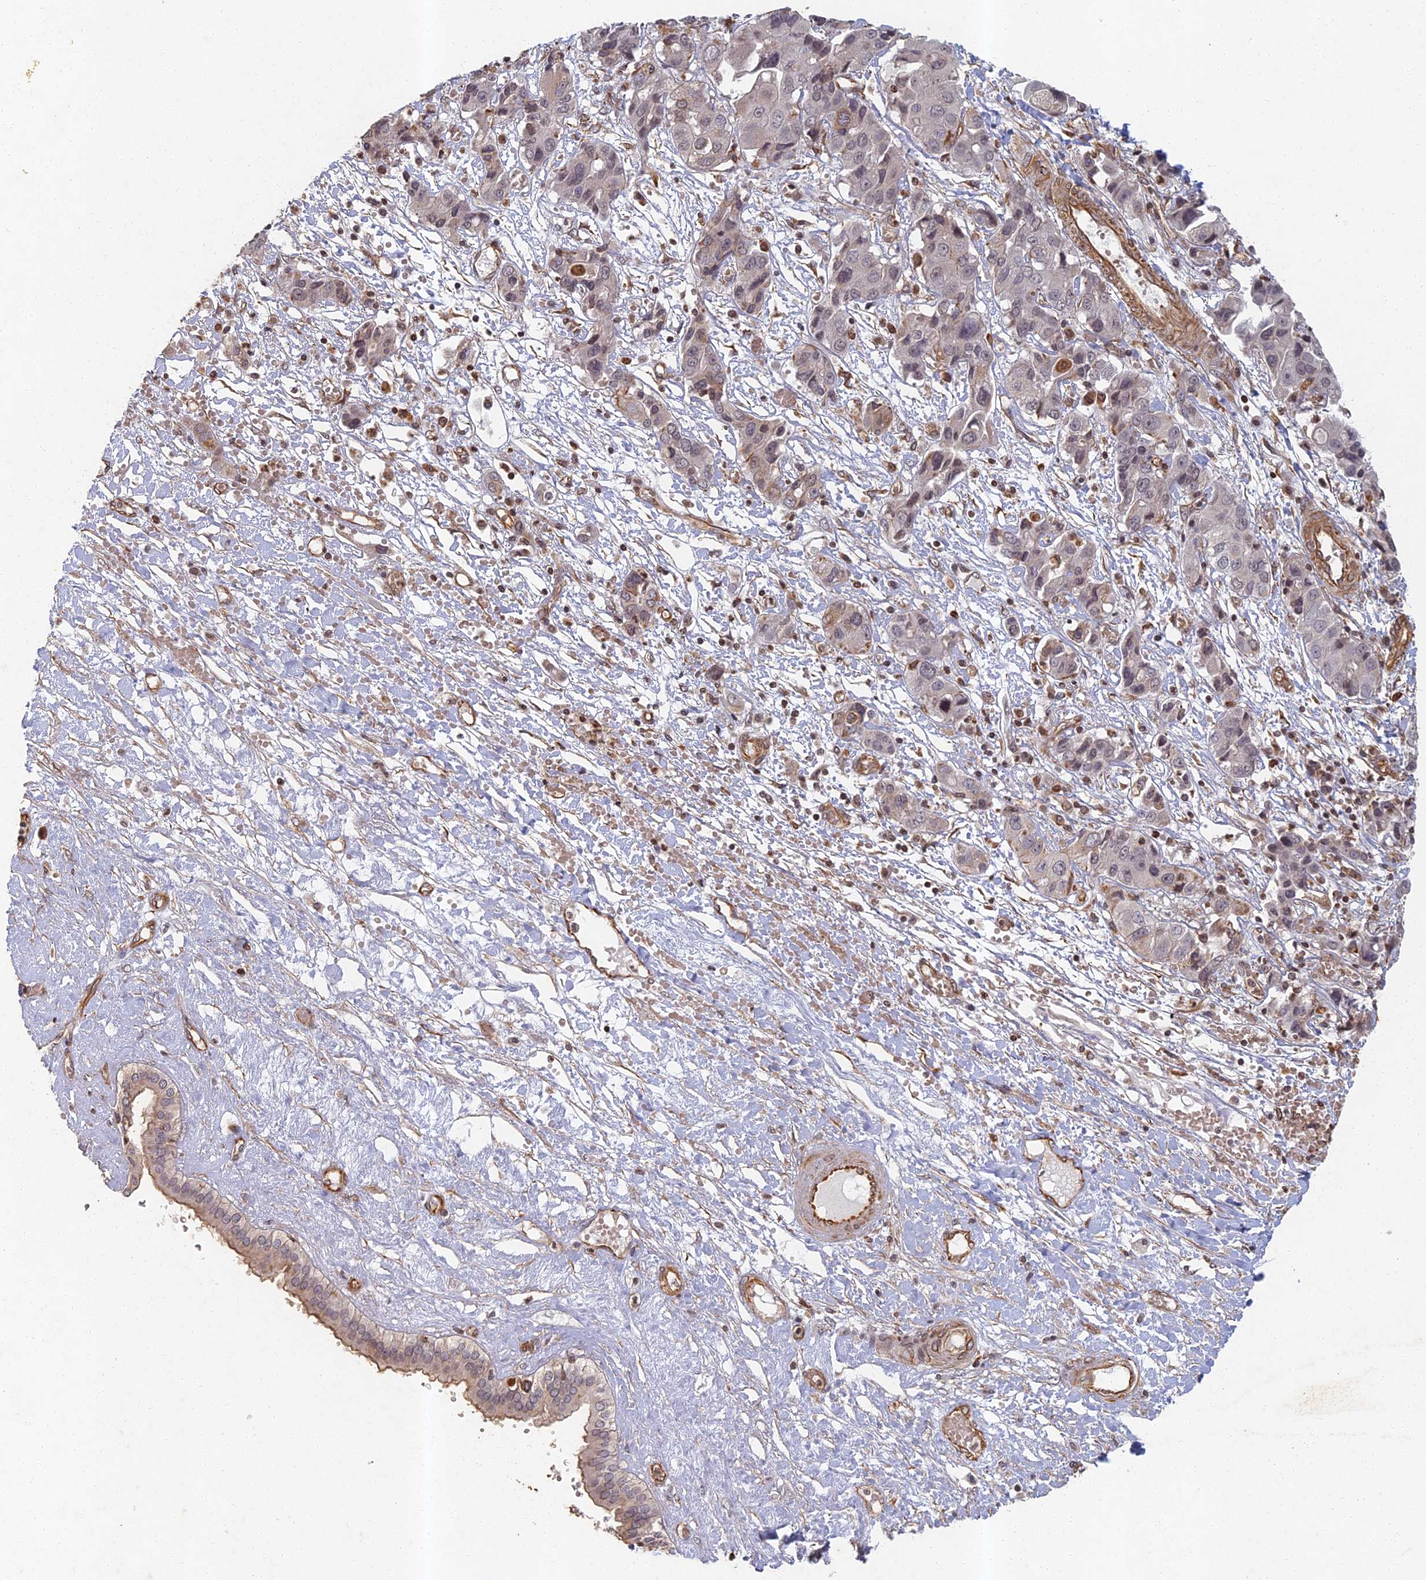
{"staining": {"intensity": "weak", "quantity": "<25%", "location": "nuclear"}, "tissue": "liver cancer", "cell_type": "Tumor cells", "image_type": "cancer", "snomed": [{"axis": "morphology", "description": "Cholangiocarcinoma"}, {"axis": "topography", "description": "Liver"}], "caption": "DAB immunohistochemical staining of liver cancer reveals no significant expression in tumor cells.", "gene": "ABCB10", "patient": {"sex": "male", "age": 67}}